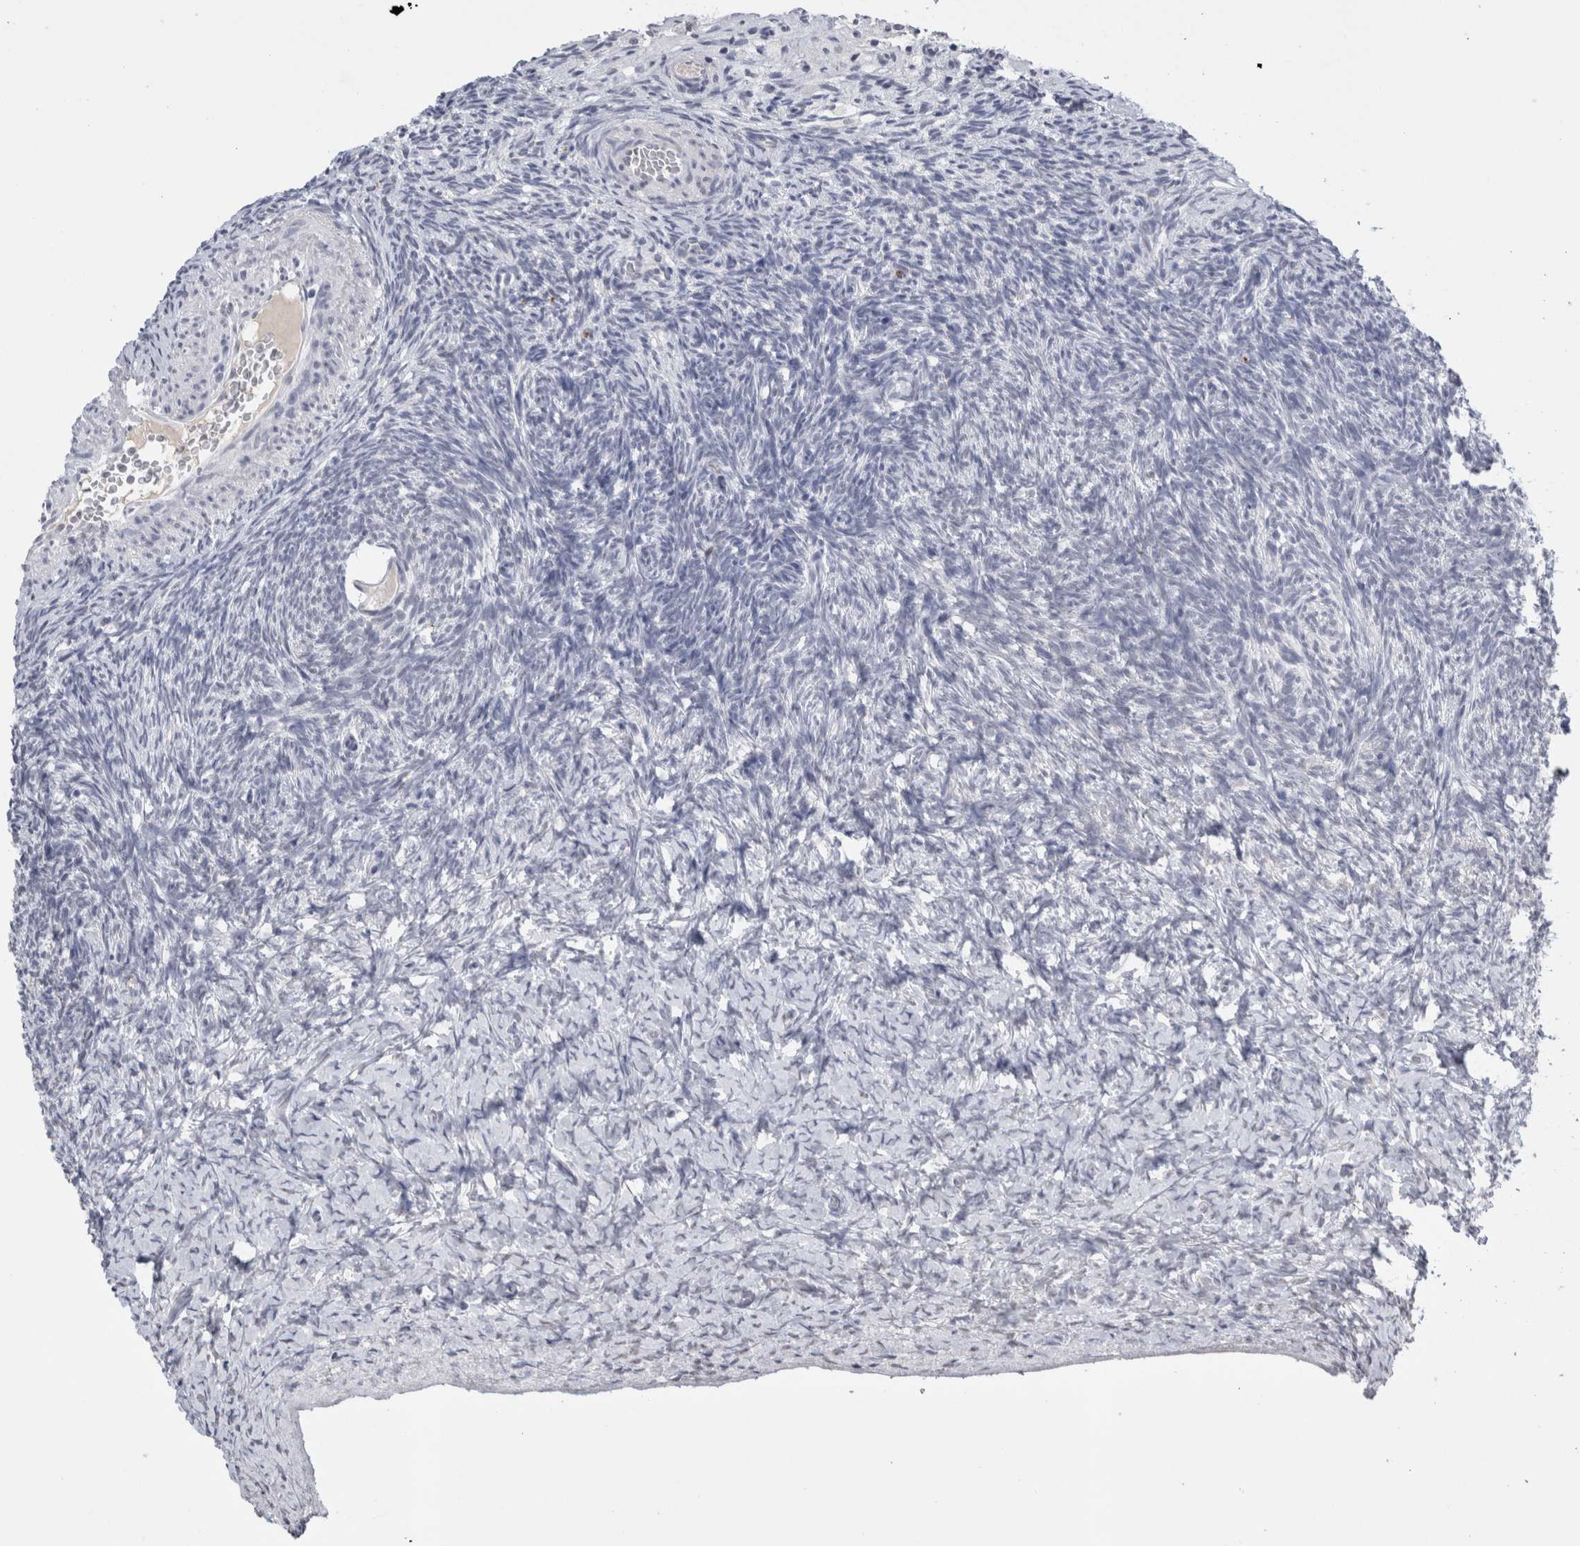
{"staining": {"intensity": "negative", "quantity": "none", "location": "none"}, "tissue": "ovary", "cell_type": "Follicle cells", "image_type": "normal", "snomed": [{"axis": "morphology", "description": "Normal tissue, NOS"}, {"axis": "topography", "description": "Ovary"}], "caption": "Immunohistochemistry (IHC) image of benign ovary stained for a protein (brown), which reveals no staining in follicle cells. (DAB IHC, high magnification).", "gene": "CADM3", "patient": {"sex": "female", "age": 34}}